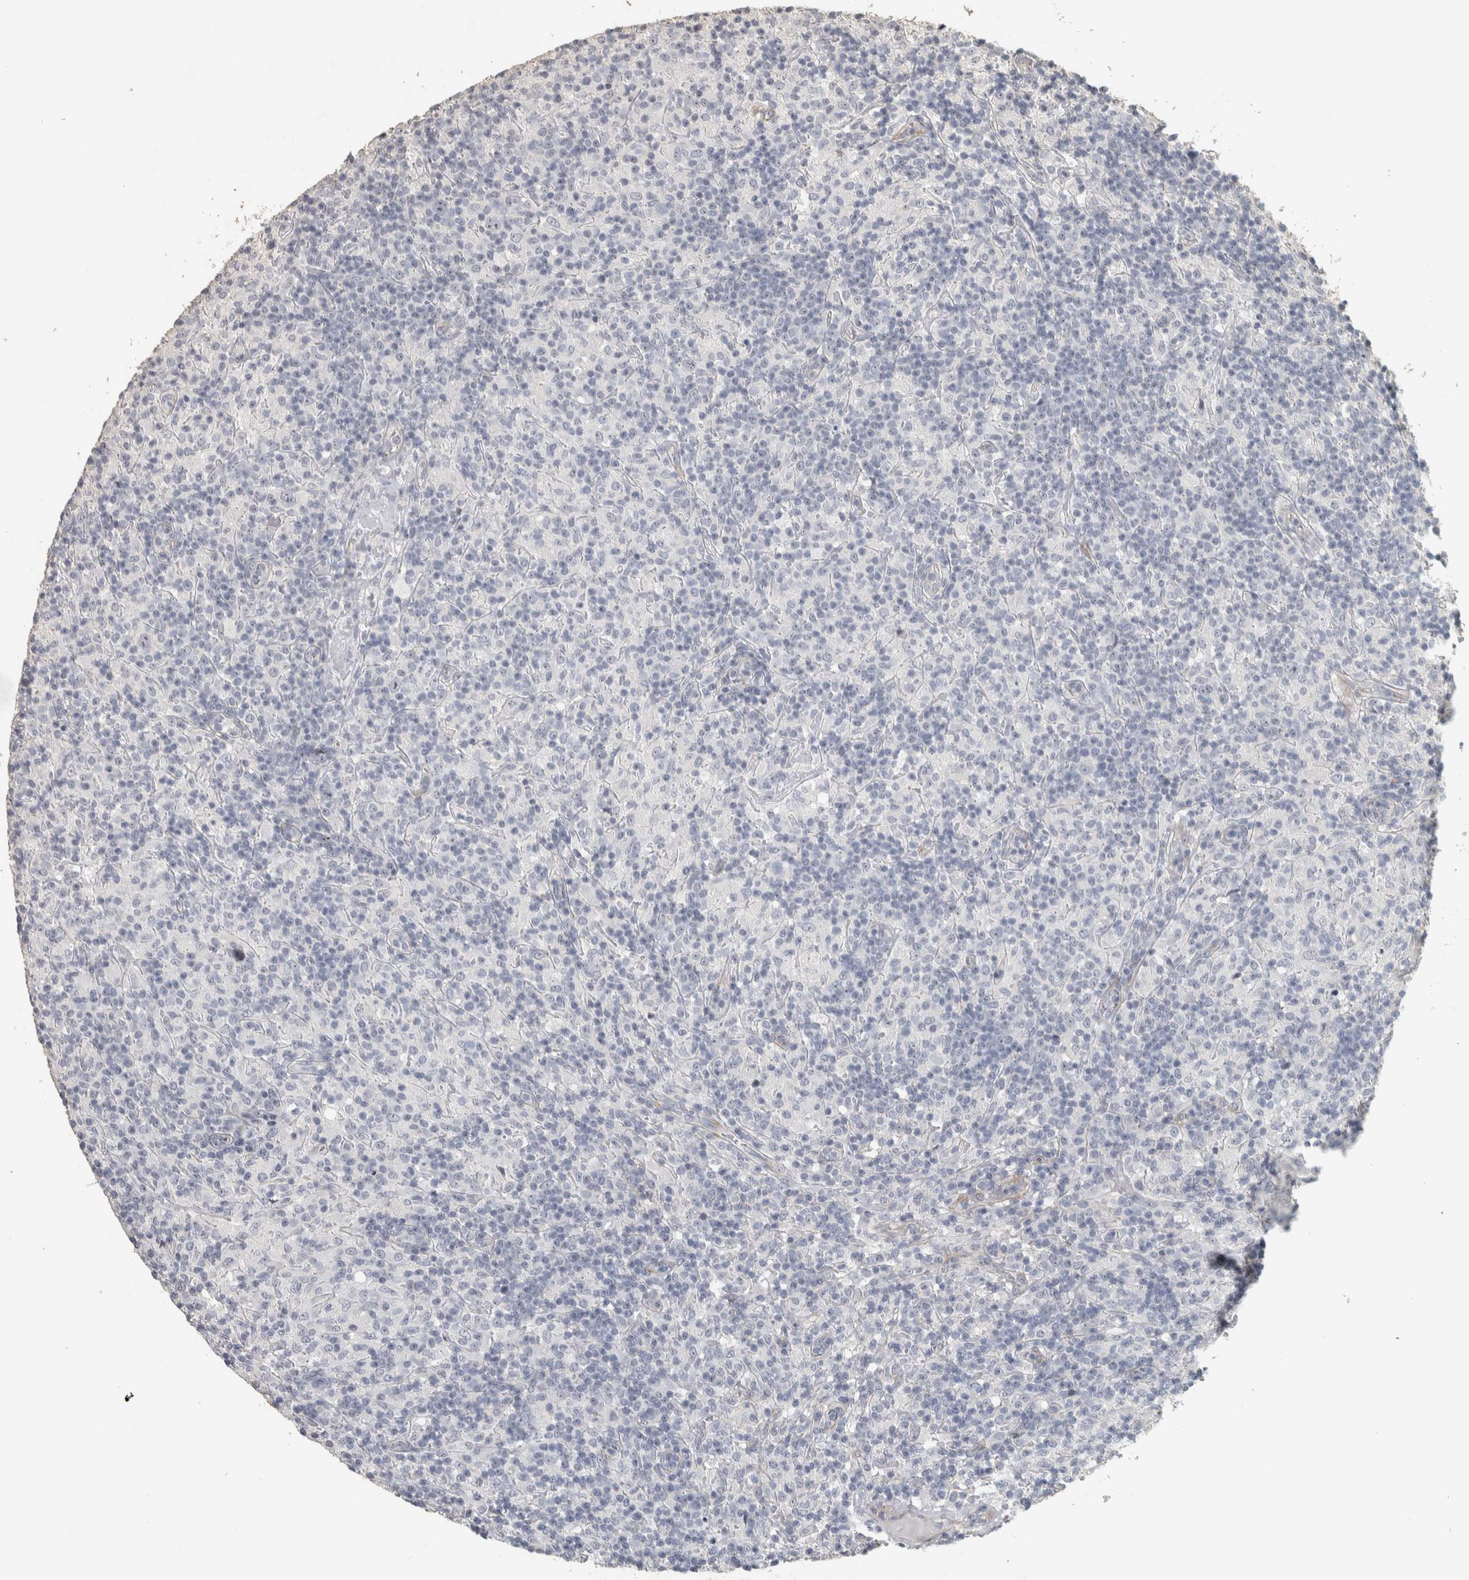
{"staining": {"intensity": "negative", "quantity": "none", "location": "none"}, "tissue": "lymphoma", "cell_type": "Tumor cells", "image_type": "cancer", "snomed": [{"axis": "morphology", "description": "Hodgkin's disease, NOS"}, {"axis": "topography", "description": "Lymph node"}], "caption": "Human Hodgkin's disease stained for a protein using immunohistochemistry (IHC) displays no positivity in tumor cells.", "gene": "DCAF10", "patient": {"sex": "male", "age": 70}}